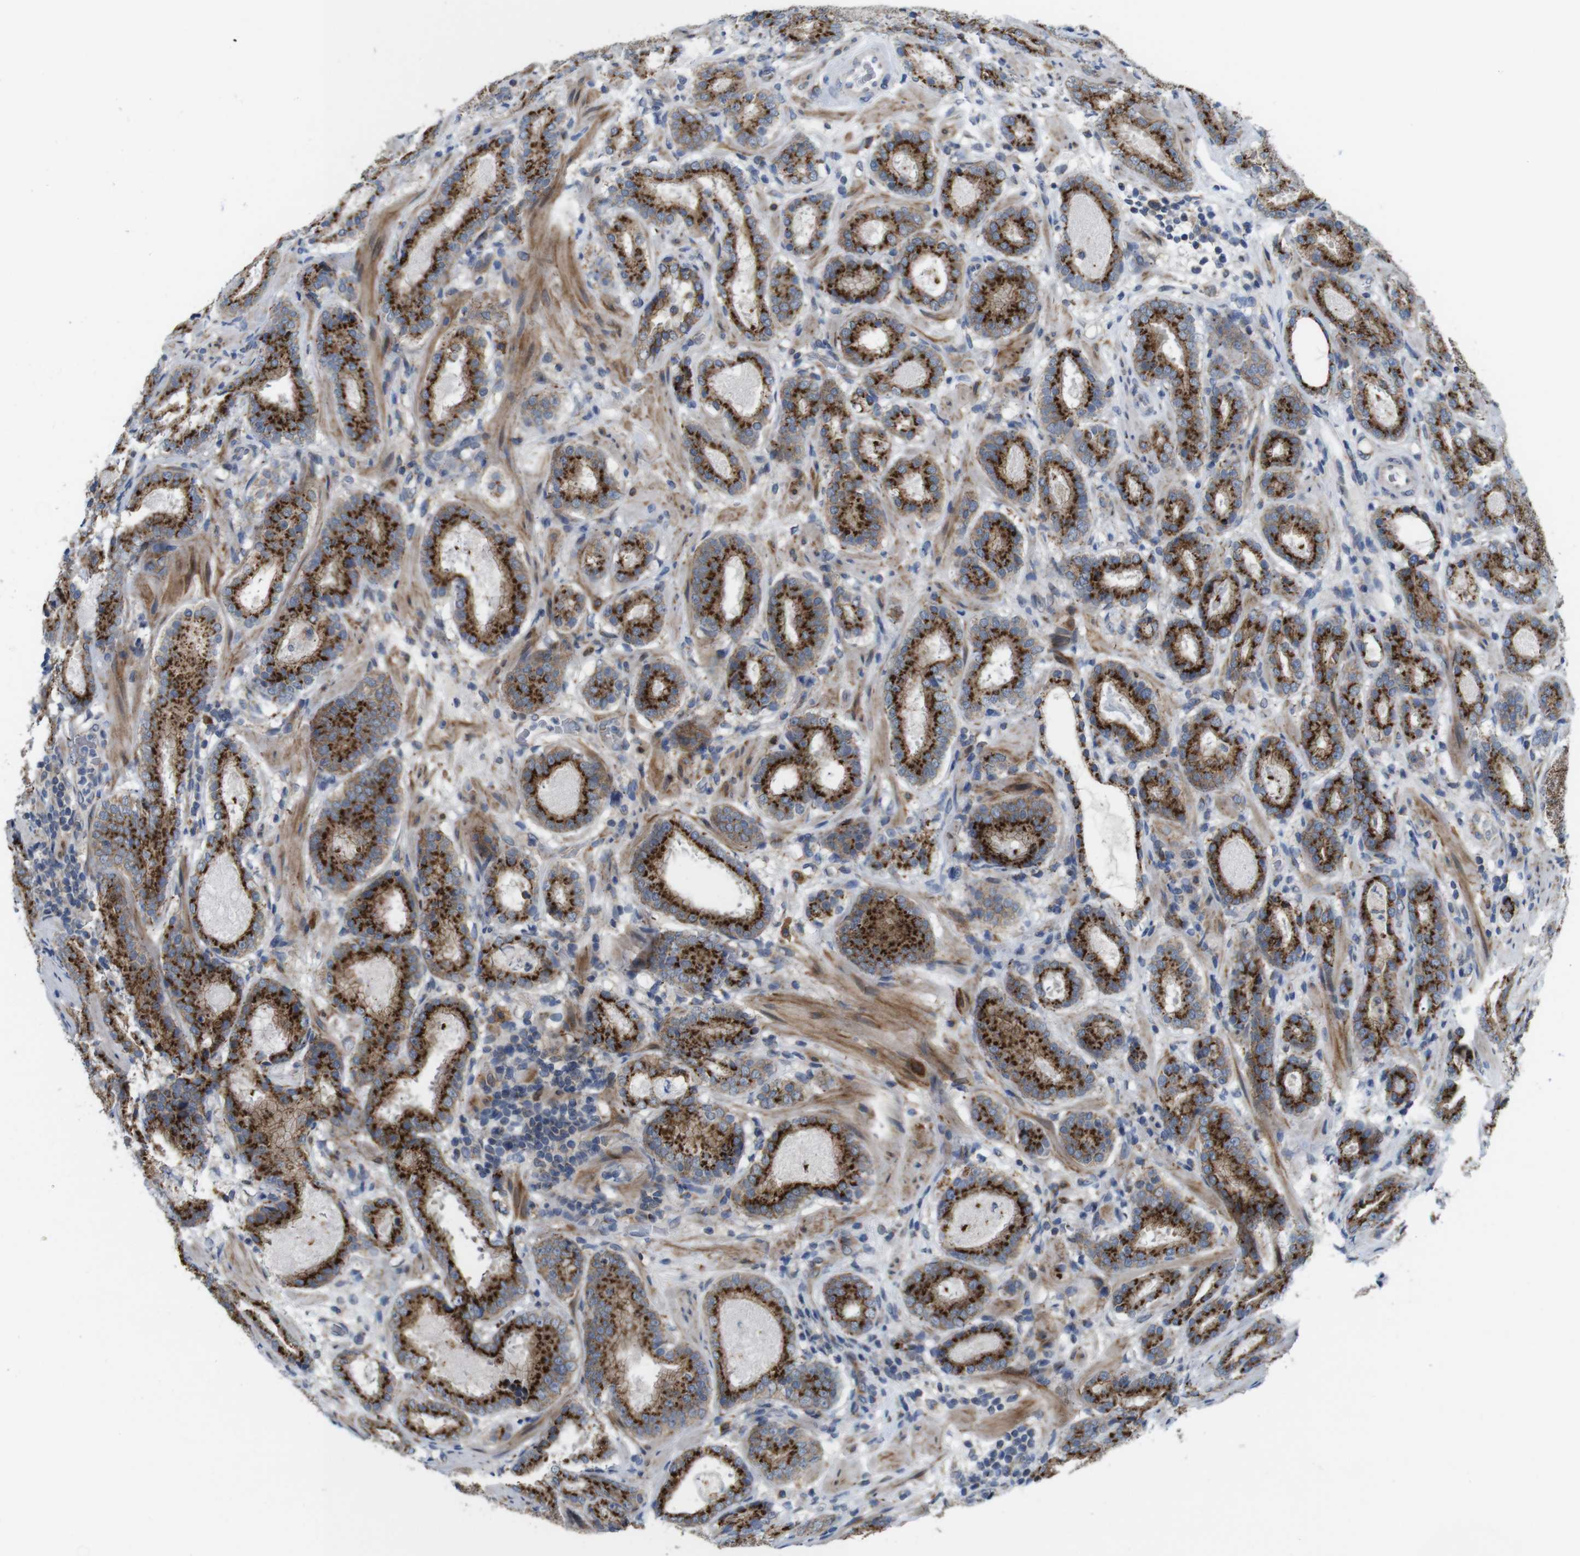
{"staining": {"intensity": "strong", "quantity": ">75%", "location": "cytoplasmic/membranous"}, "tissue": "prostate cancer", "cell_type": "Tumor cells", "image_type": "cancer", "snomed": [{"axis": "morphology", "description": "Adenocarcinoma, Low grade"}, {"axis": "topography", "description": "Prostate"}], "caption": "This is an image of immunohistochemistry (IHC) staining of prostate low-grade adenocarcinoma, which shows strong expression in the cytoplasmic/membranous of tumor cells.", "gene": "EFCAB14", "patient": {"sex": "male", "age": 69}}